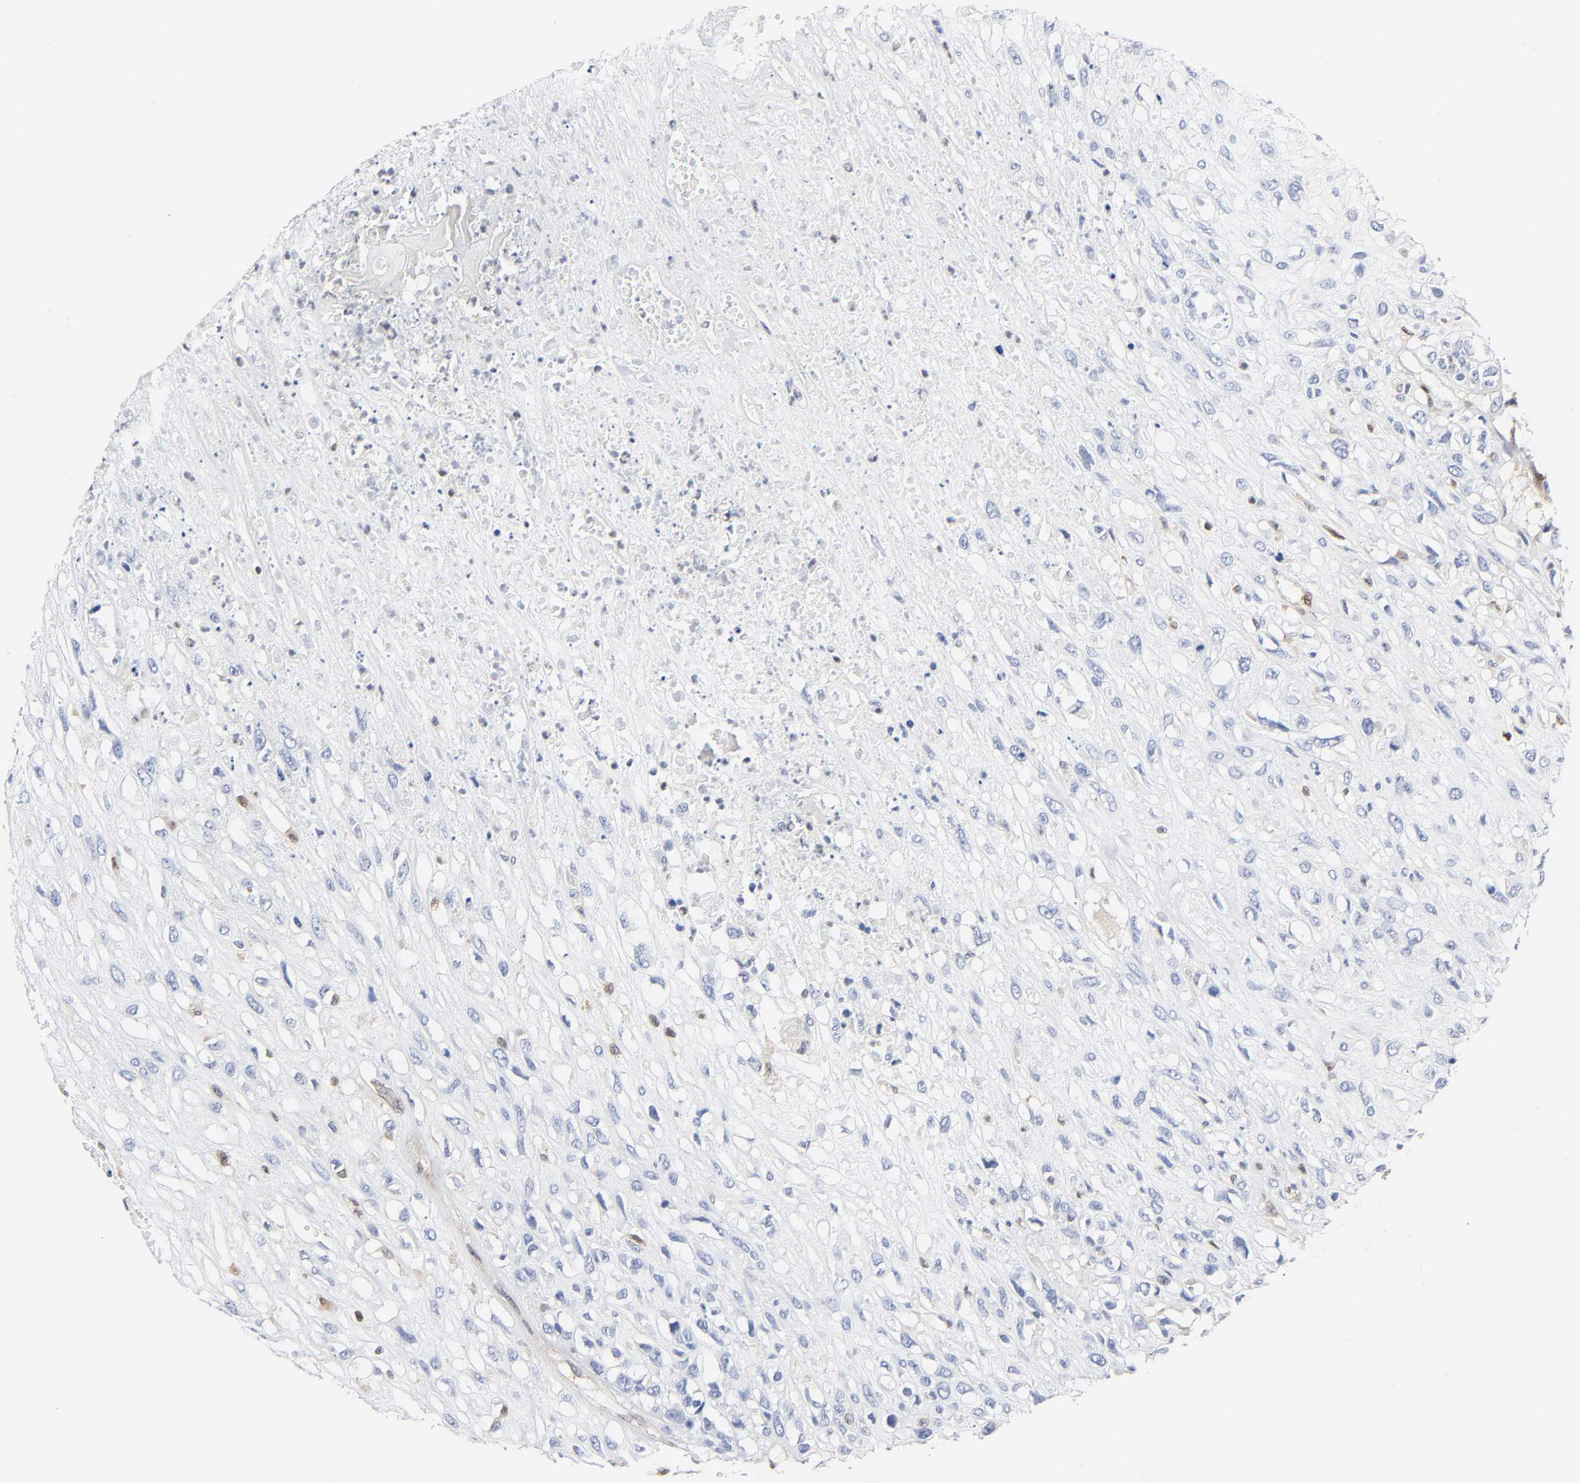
{"staining": {"intensity": "negative", "quantity": "none", "location": "none"}, "tissue": "head and neck cancer", "cell_type": "Tumor cells", "image_type": "cancer", "snomed": [{"axis": "morphology", "description": "Necrosis, NOS"}, {"axis": "morphology", "description": "Neoplasm, malignant, NOS"}, {"axis": "topography", "description": "Salivary gland"}, {"axis": "topography", "description": "Head-Neck"}], "caption": "Immunohistochemistry (IHC) image of neoplastic tissue: head and neck cancer (neoplasm (malignant)) stained with DAB (3,3'-diaminobenzidine) exhibits no significant protein expression in tumor cells. The staining is performed using DAB brown chromogen with nuclei counter-stained in using hematoxylin.", "gene": "PTEN", "patient": {"sex": "male", "age": 43}}